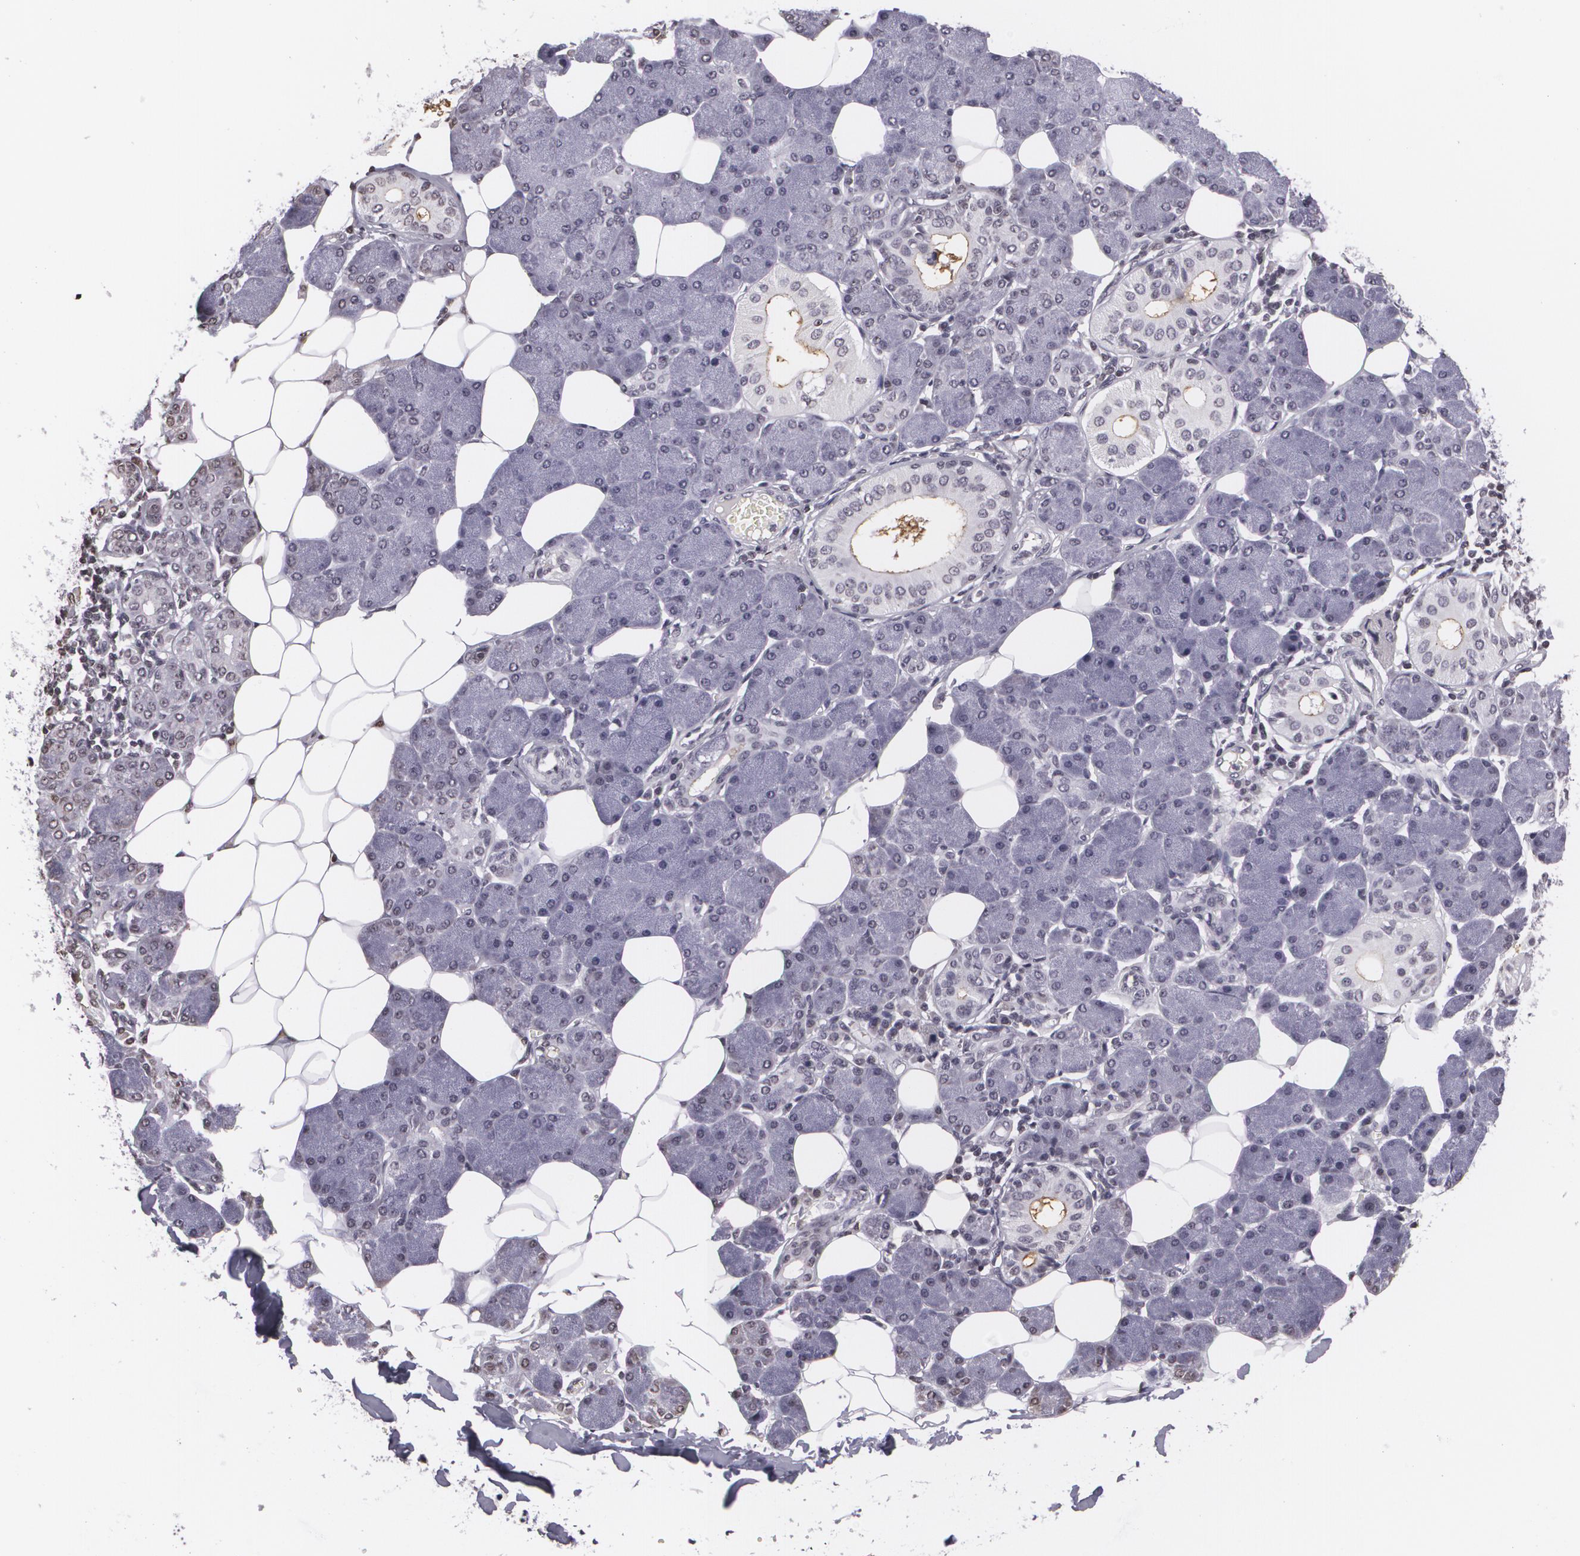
{"staining": {"intensity": "negative", "quantity": "none", "location": "none"}, "tissue": "salivary gland", "cell_type": "Glandular cells", "image_type": "normal", "snomed": [{"axis": "morphology", "description": "Normal tissue, NOS"}, {"axis": "morphology", "description": "Adenoma, NOS"}, {"axis": "topography", "description": "Salivary gland"}], "caption": "Immunohistochemistry micrograph of normal salivary gland: human salivary gland stained with DAB (3,3'-diaminobenzidine) reveals no significant protein positivity in glandular cells.", "gene": "MUC1", "patient": {"sex": "female", "age": 32}}